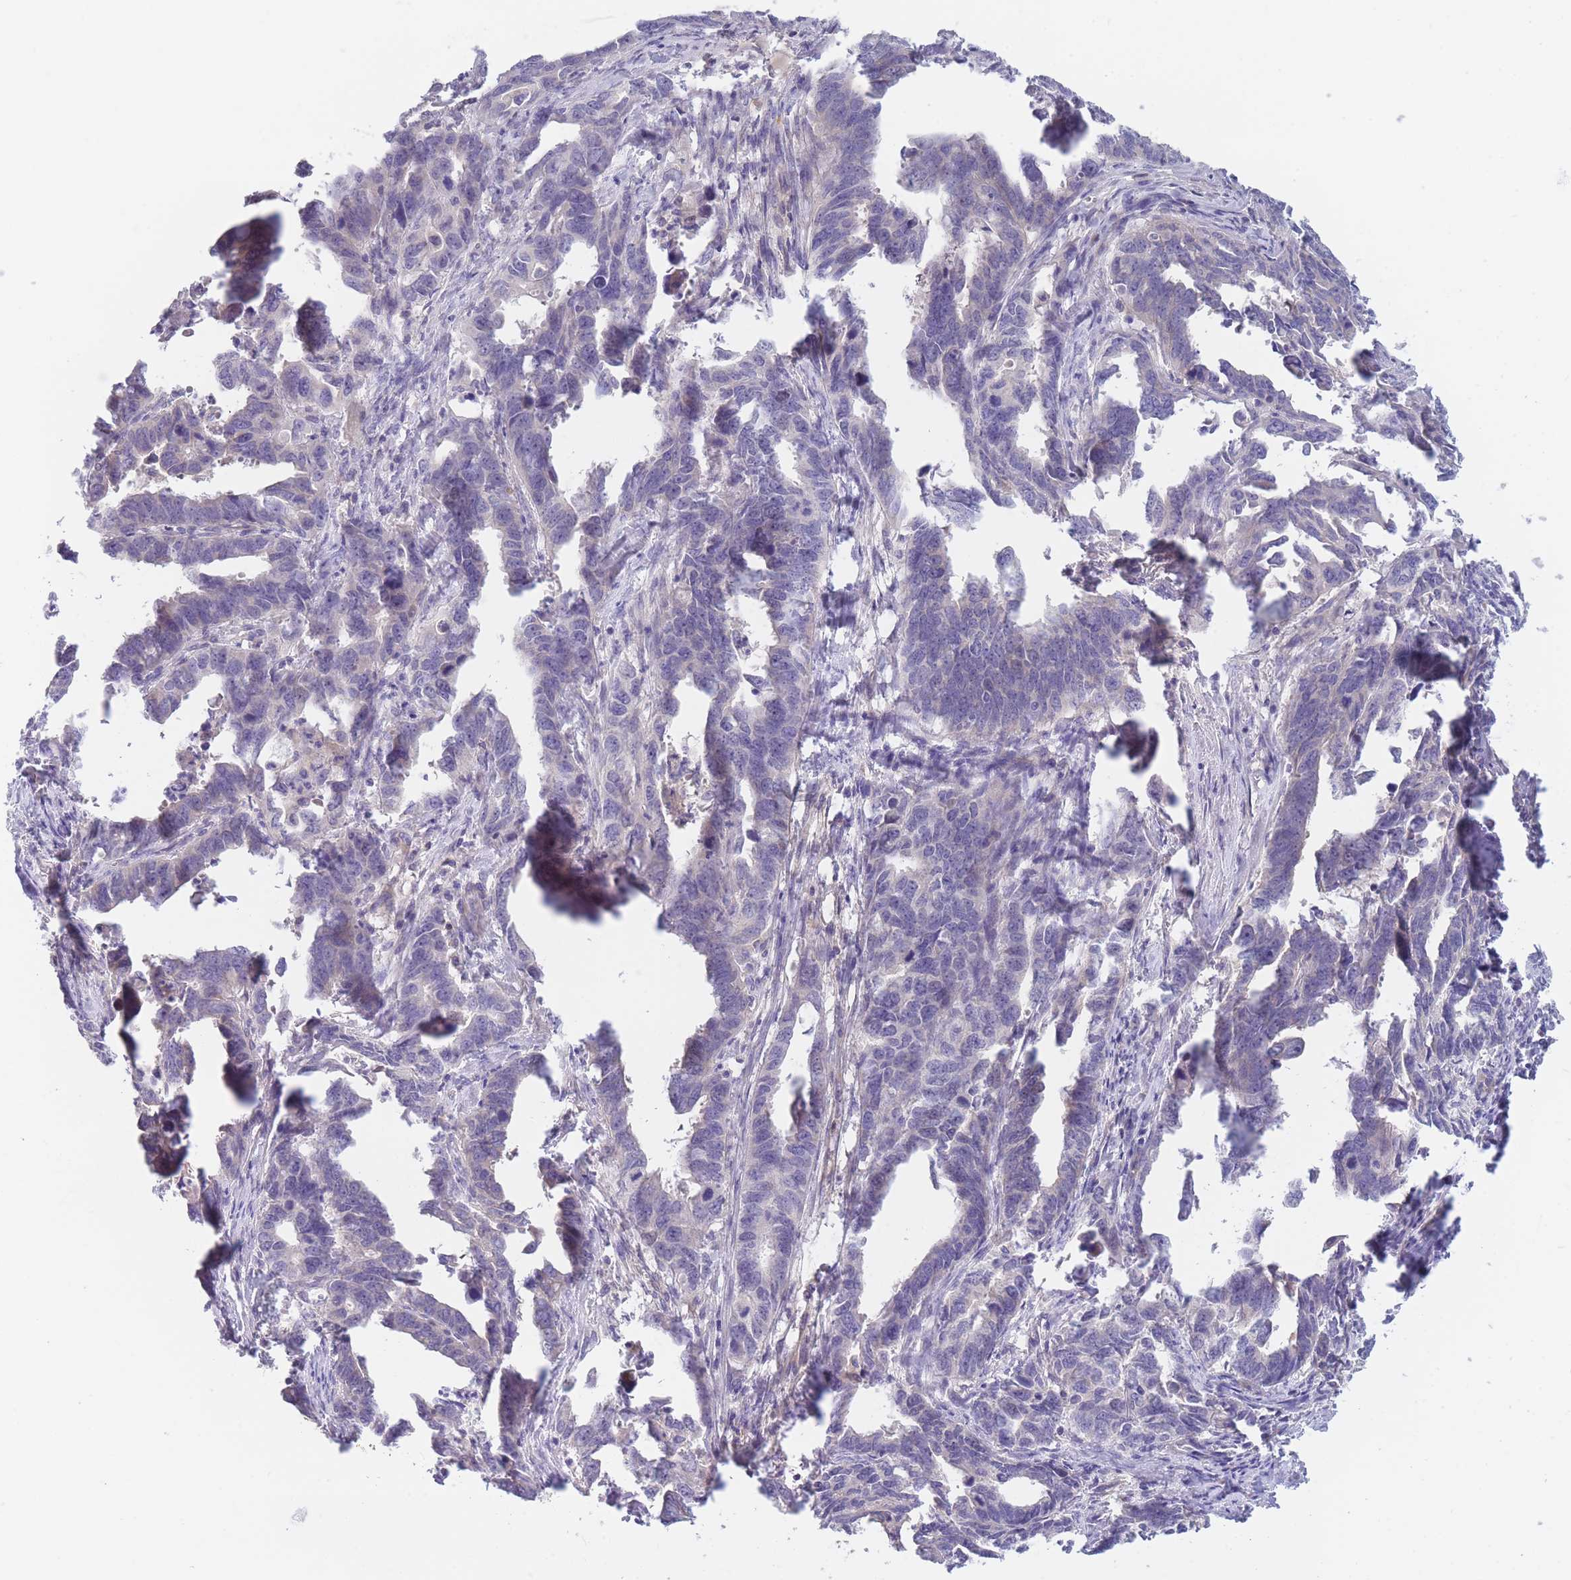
{"staining": {"intensity": "weak", "quantity": "25%-75%", "location": "cytoplasmic/membranous"}, "tissue": "endometrial cancer", "cell_type": "Tumor cells", "image_type": "cancer", "snomed": [{"axis": "morphology", "description": "Adenocarcinoma, NOS"}, {"axis": "topography", "description": "Endometrium"}], "caption": "An immunohistochemistry photomicrograph of neoplastic tissue is shown. Protein staining in brown shows weak cytoplasmic/membranous positivity in endometrial cancer (adenocarcinoma) within tumor cells.", "gene": "WDR93", "patient": {"sex": "female", "age": 65}}